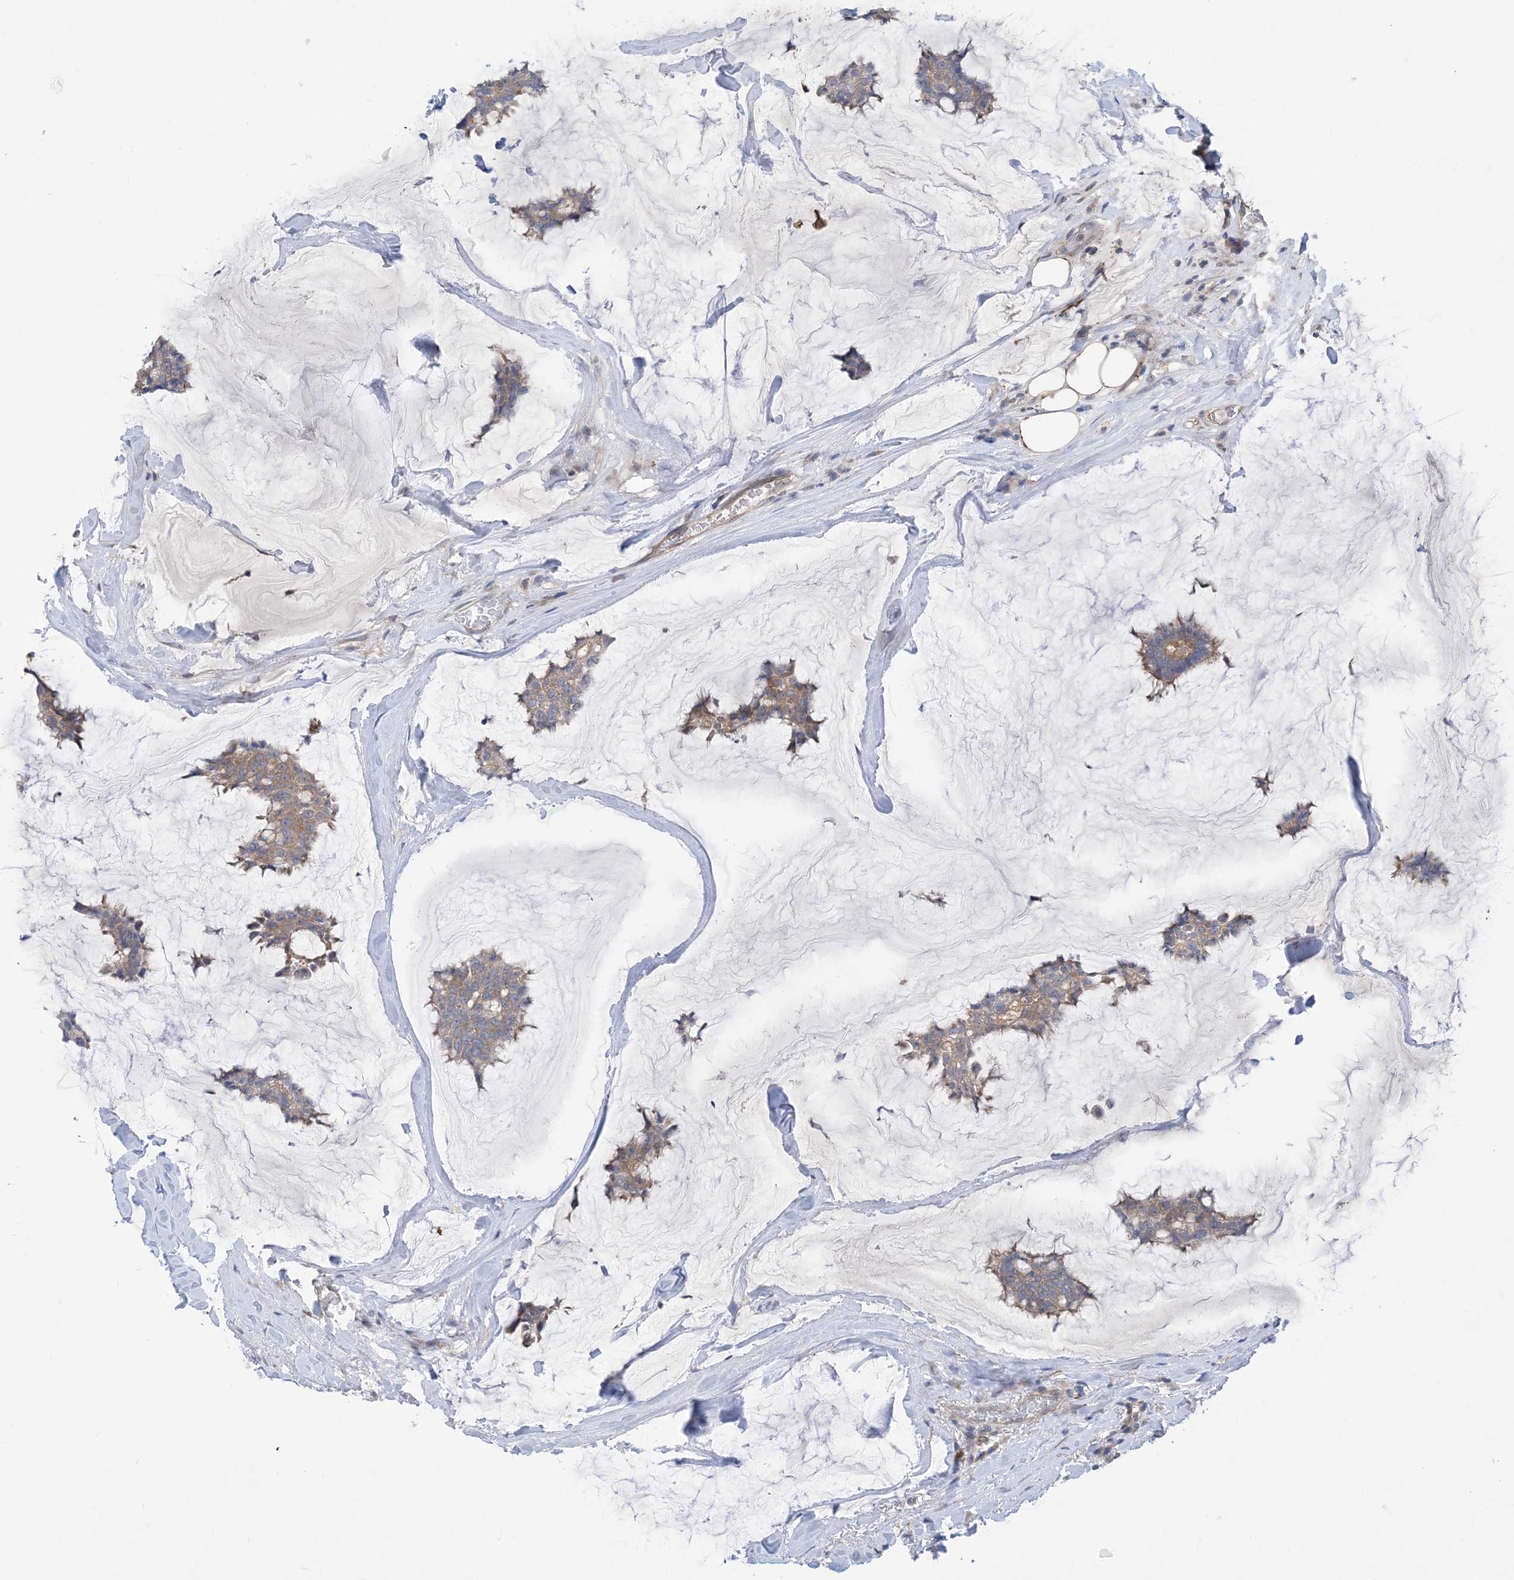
{"staining": {"intensity": "weak", "quantity": ">75%", "location": "cytoplasmic/membranous"}, "tissue": "breast cancer", "cell_type": "Tumor cells", "image_type": "cancer", "snomed": [{"axis": "morphology", "description": "Duct carcinoma"}, {"axis": "topography", "description": "Breast"}], "caption": "Immunohistochemical staining of breast cancer displays low levels of weak cytoplasmic/membranous protein positivity in about >75% of tumor cells. The staining was performed using DAB (3,3'-diaminobenzidine) to visualize the protein expression in brown, while the nuclei were stained in blue with hematoxylin (Magnification: 20x).", "gene": "EHBP1", "patient": {"sex": "female", "age": 93}}